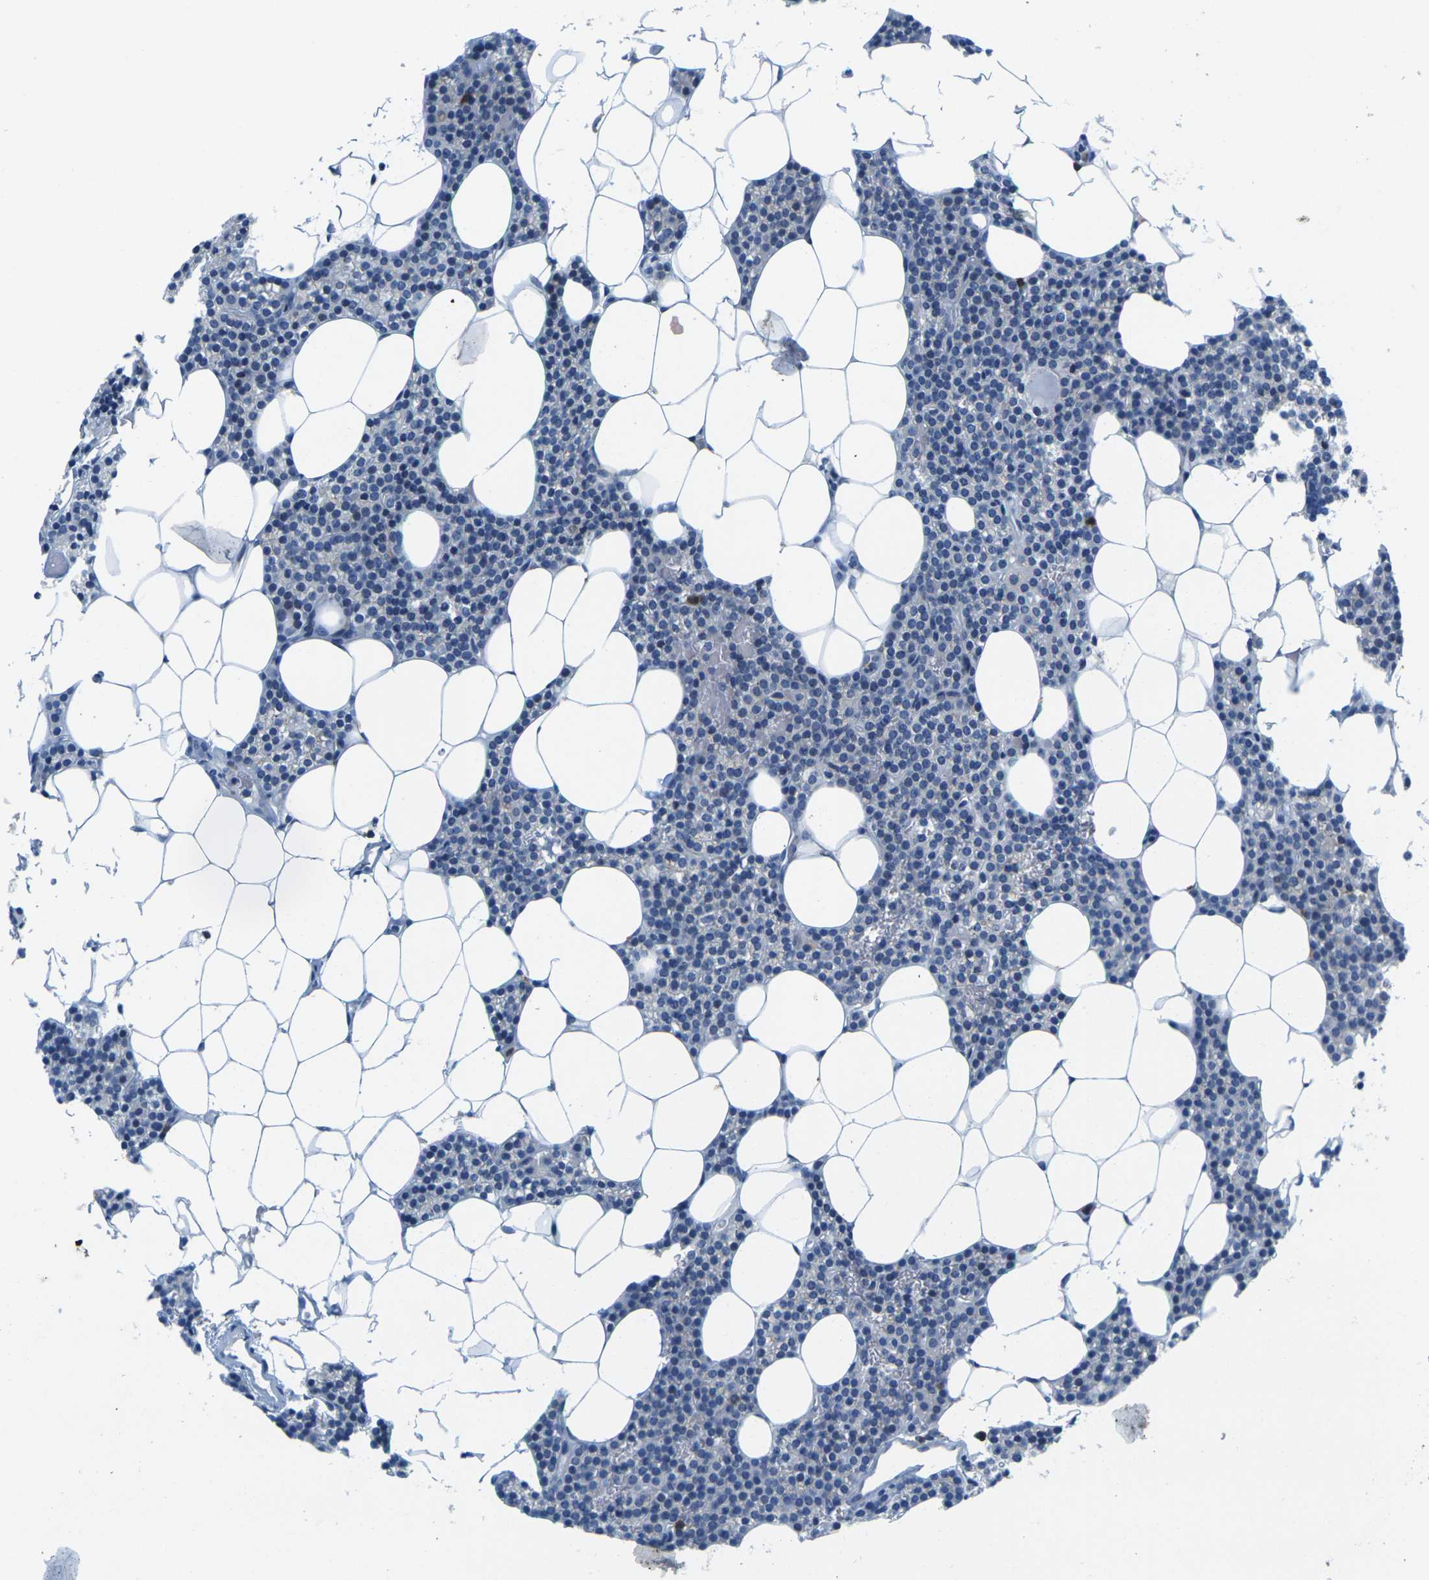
{"staining": {"intensity": "negative", "quantity": "none", "location": "none"}, "tissue": "parathyroid gland", "cell_type": "Glandular cells", "image_type": "normal", "snomed": [{"axis": "morphology", "description": "Normal tissue, NOS"}, {"axis": "morphology", "description": "Adenoma, NOS"}, {"axis": "topography", "description": "Parathyroid gland"}], "caption": "Parathyroid gland stained for a protein using immunohistochemistry (IHC) demonstrates no positivity glandular cells.", "gene": "CD3D", "patient": {"sex": "female", "age": 51}}